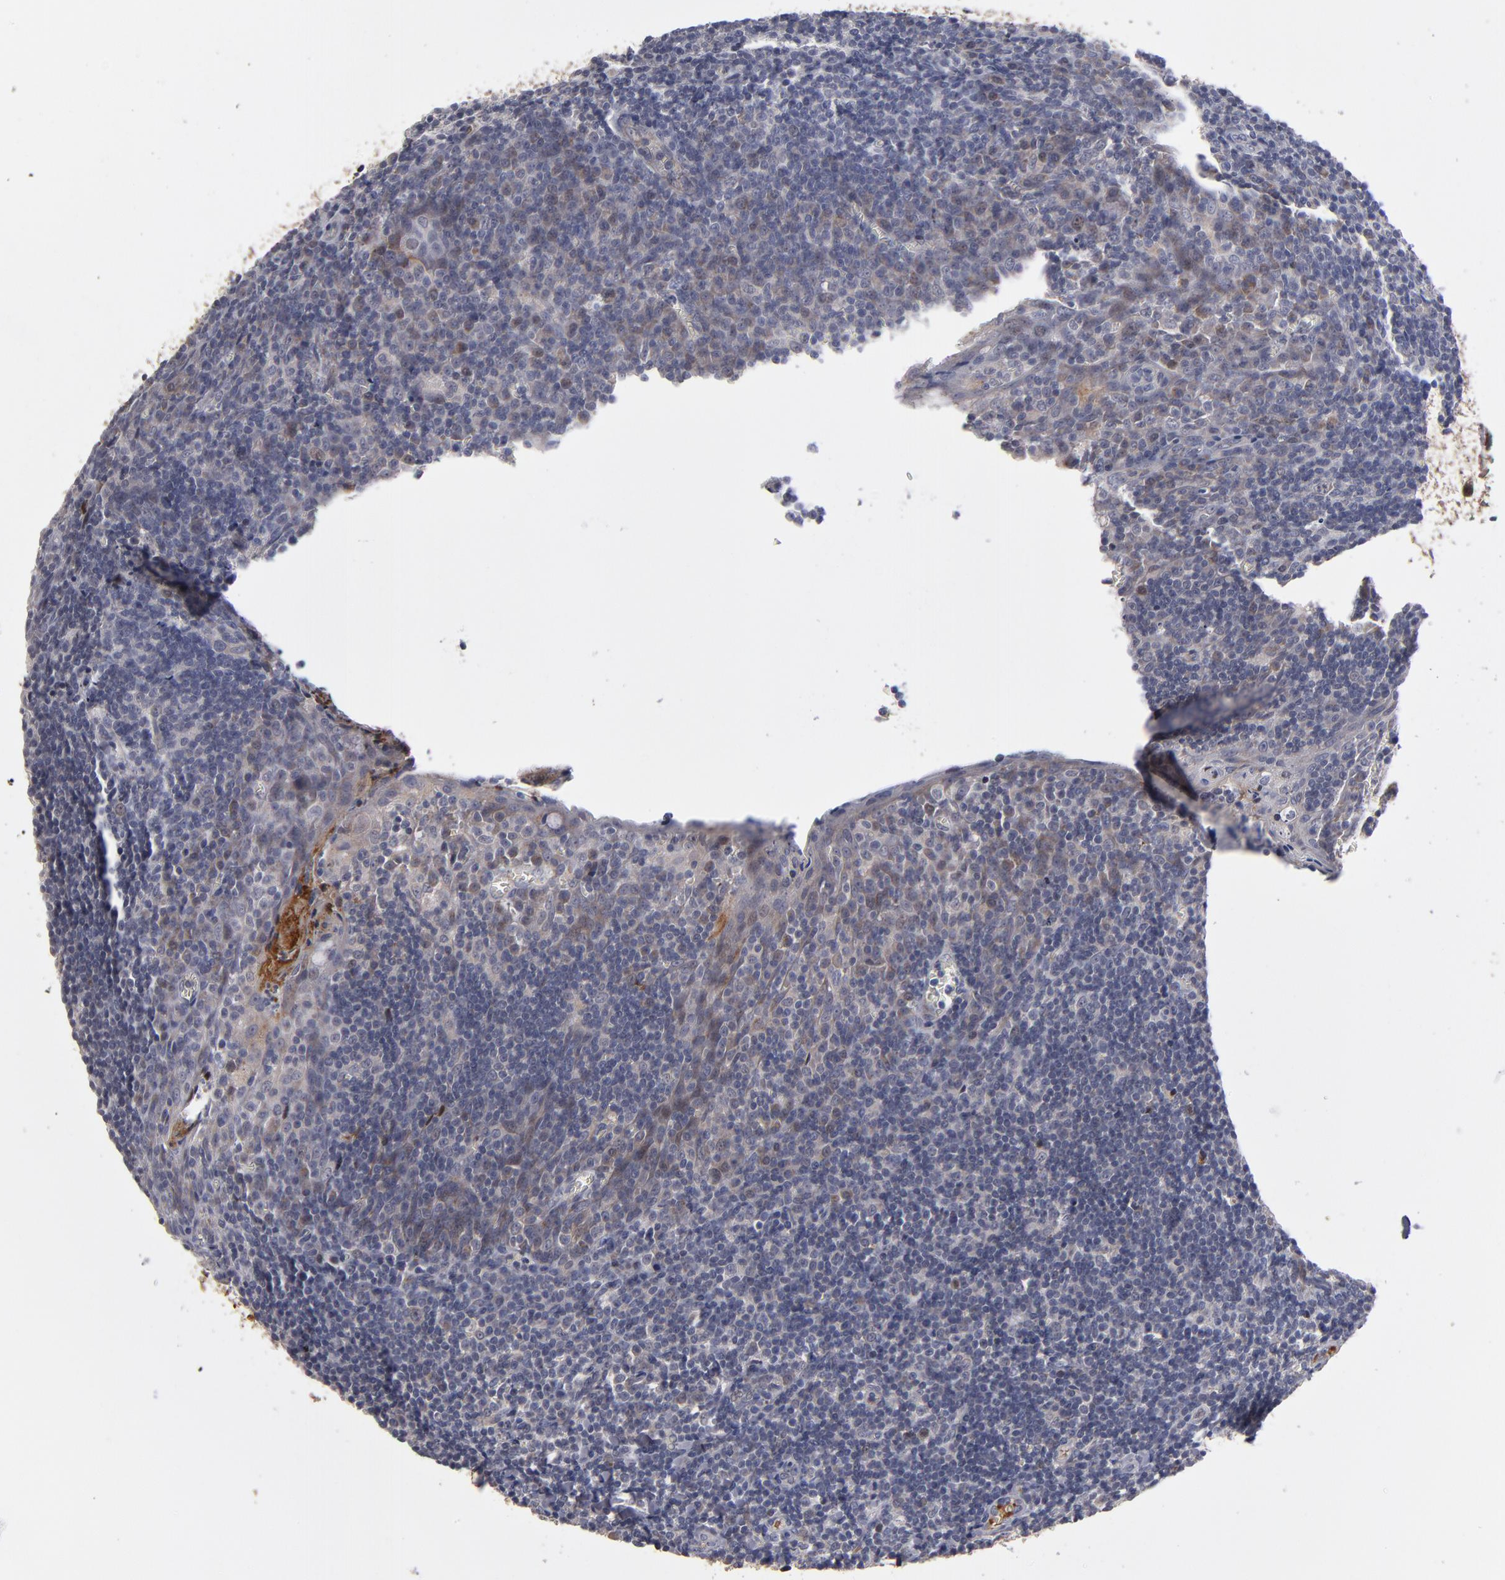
{"staining": {"intensity": "negative", "quantity": "none", "location": "none"}, "tissue": "tonsil", "cell_type": "Germinal center cells", "image_type": "normal", "snomed": [{"axis": "morphology", "description": "Normal tissue, NOS"}, {"axis": "topography", "description": "Tonsil"}], "caption": "DAB (3,3'-diaminobenzidine) immunohistochemical staining of benign human tonsil exhibits no significant expression in germinal center cells.", "gene": "EXD2", "patient": {"sex": "male", "age": 20}}